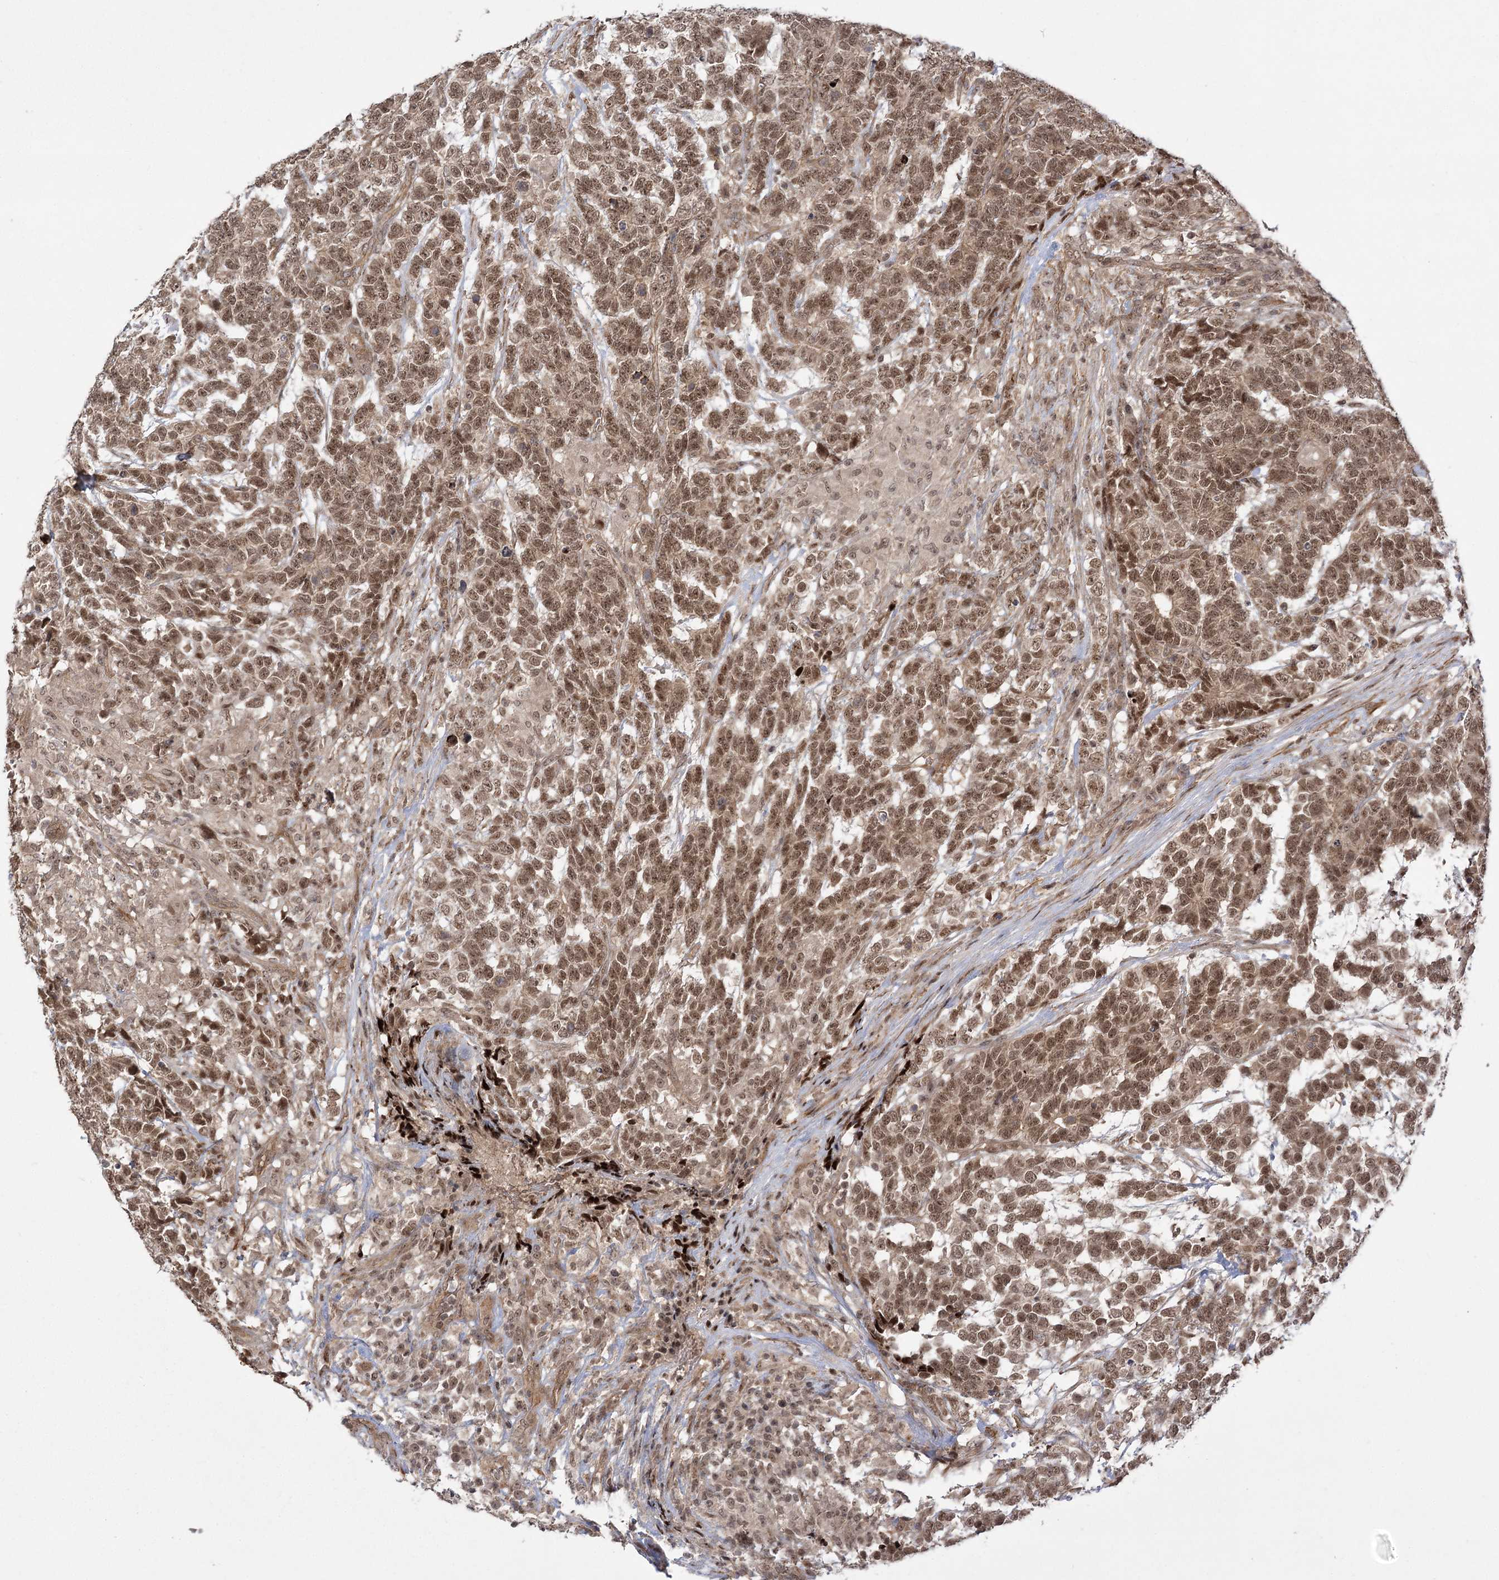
{"staining": {"intensity": "moderate", "quantity": ">75%", "location": "nuclear"}, "tissue": "testis cancer", "cell_type": "Tumor cells", "image_type": "cancer", "snomed": [{"axis": "morphology", "description": "Carcinoma, Embryonal, NOS"}, {"axis": "topography", "description": "Testis"}], "caption": "Testis embryonal carcinoma stained for a protein (brown) exhibits moderate nuclear positive expression in about >75% of tumor cells.", "gene": "HELQ", "patient": {"sex": "male", "age": 26}}